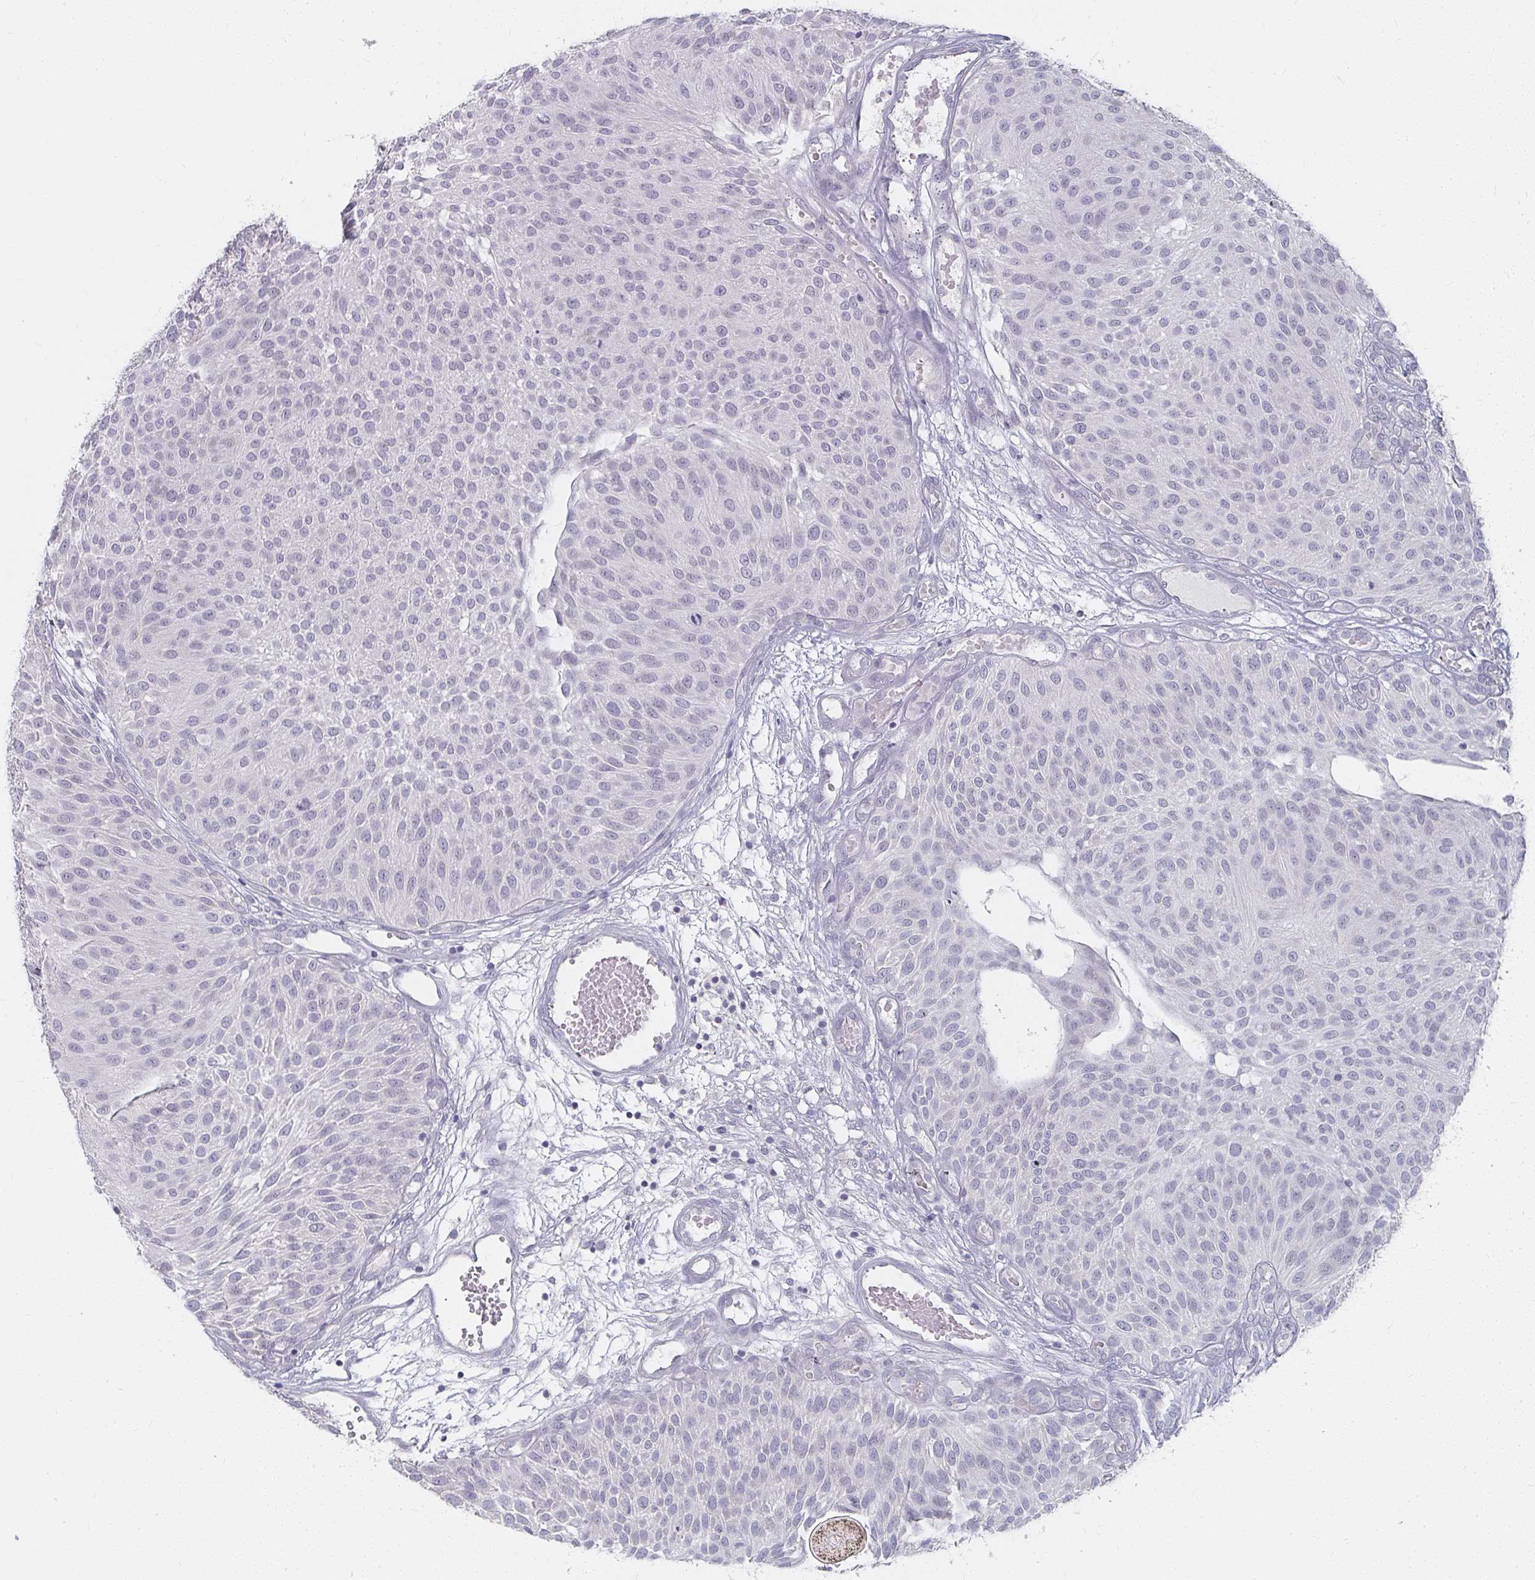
{"staining": {"intensity": "negative", "quantity": "none", "location": "none"}, "tissue": "urothelial cancer", "cell_type": "Tumor cells", "image_type": "cancer", "snomed": [{"axis": "morphology", "description": "Urothelial carcinoma, NOS"}, {"axis": "topography", "description": "Urinary bladder"}], "caption": "DAB immunohistochemical staining of transitional cell carcinoma shows no significant positivity in tumor cells.", "gene": "SYNCRIP", "patient": {"sex": "male", "age": 84}}